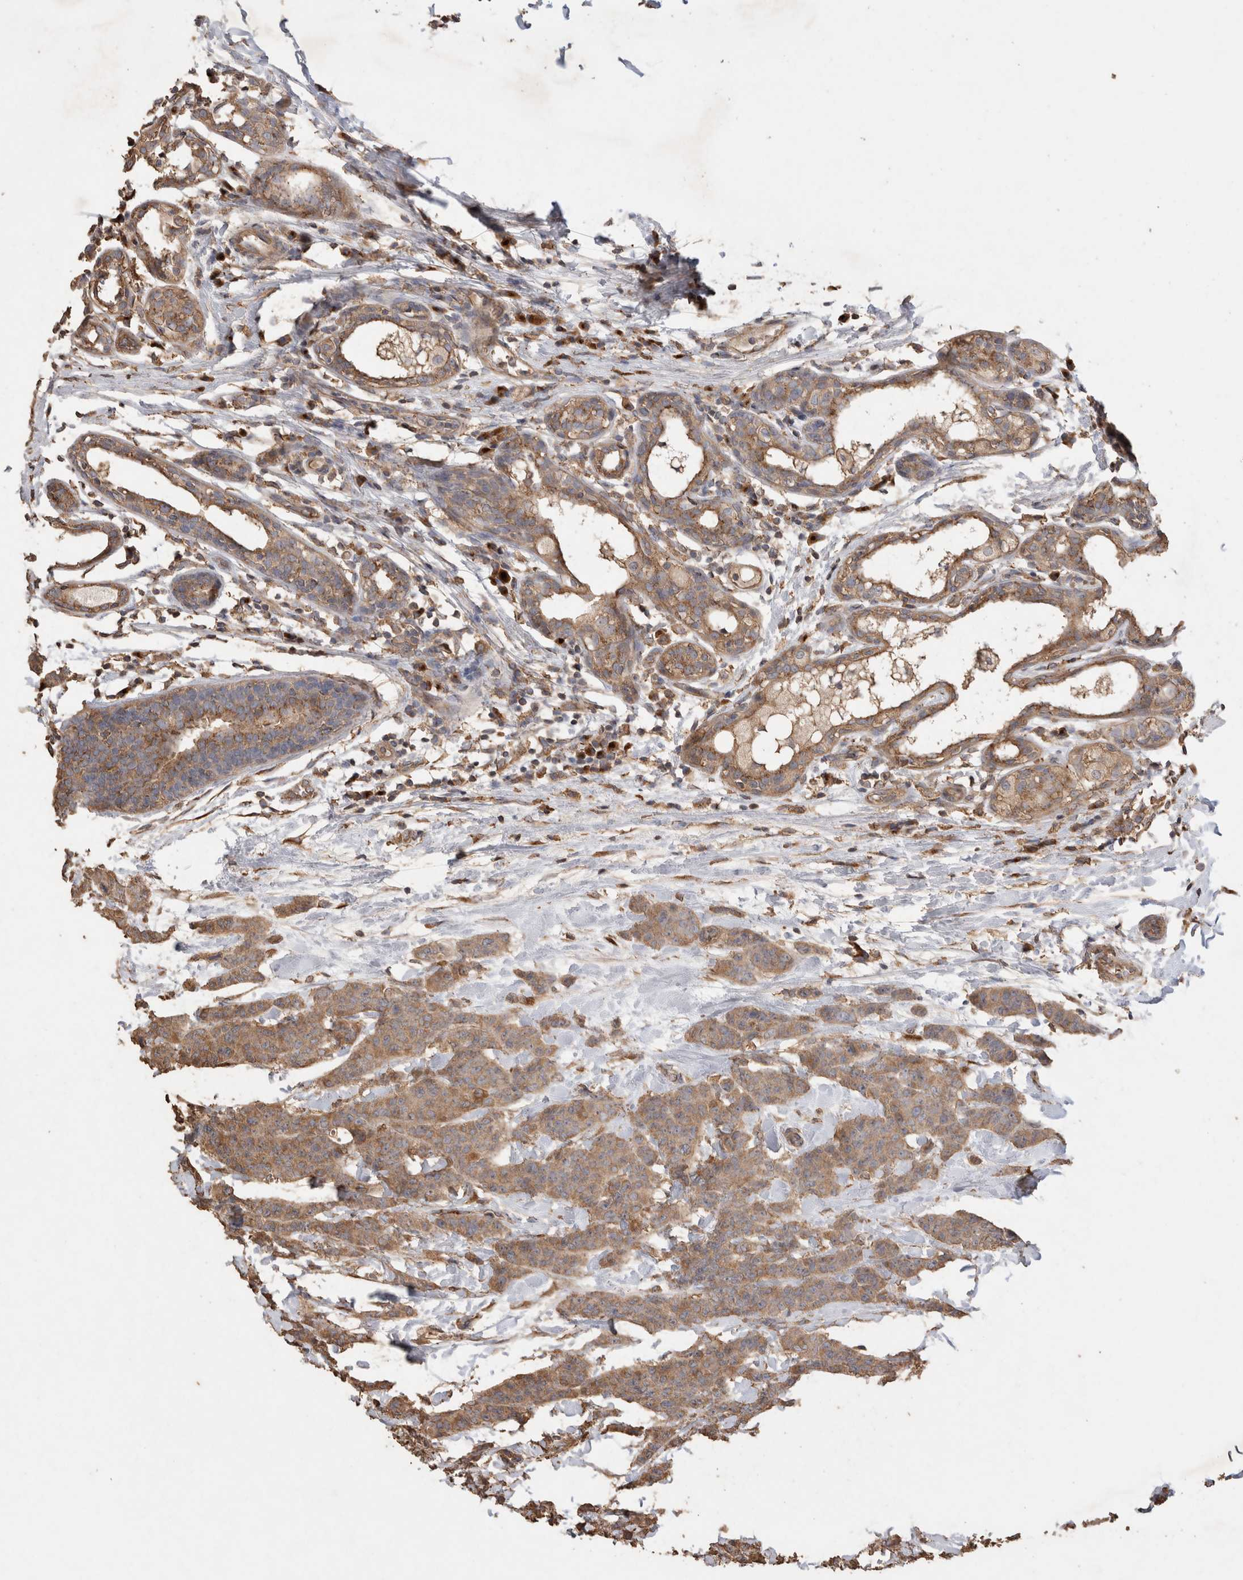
{"staining": {"intensity": "weak", "quantity": ">75%", "location": "cytoplasmic/membranous"}, "tissue": "breast cancer", "cell_type": "Tumor cells", "image_type": "cancer", "snomed": [{"axis": "morphology", "description": "Normal tissue, NOS"}, {"axis": "morphology", "description": "Duct carcinoma"}, {"axis": "topography", "description": "Breast"}], "caption": "Tumor cells demonstrate weak cytoplasmic/membranous expression in approximately >75% of cells in infiltrating ductal carcinoma (breast).", "gene": "SNX31", "patient": {"sex": "female", "age": 40}}